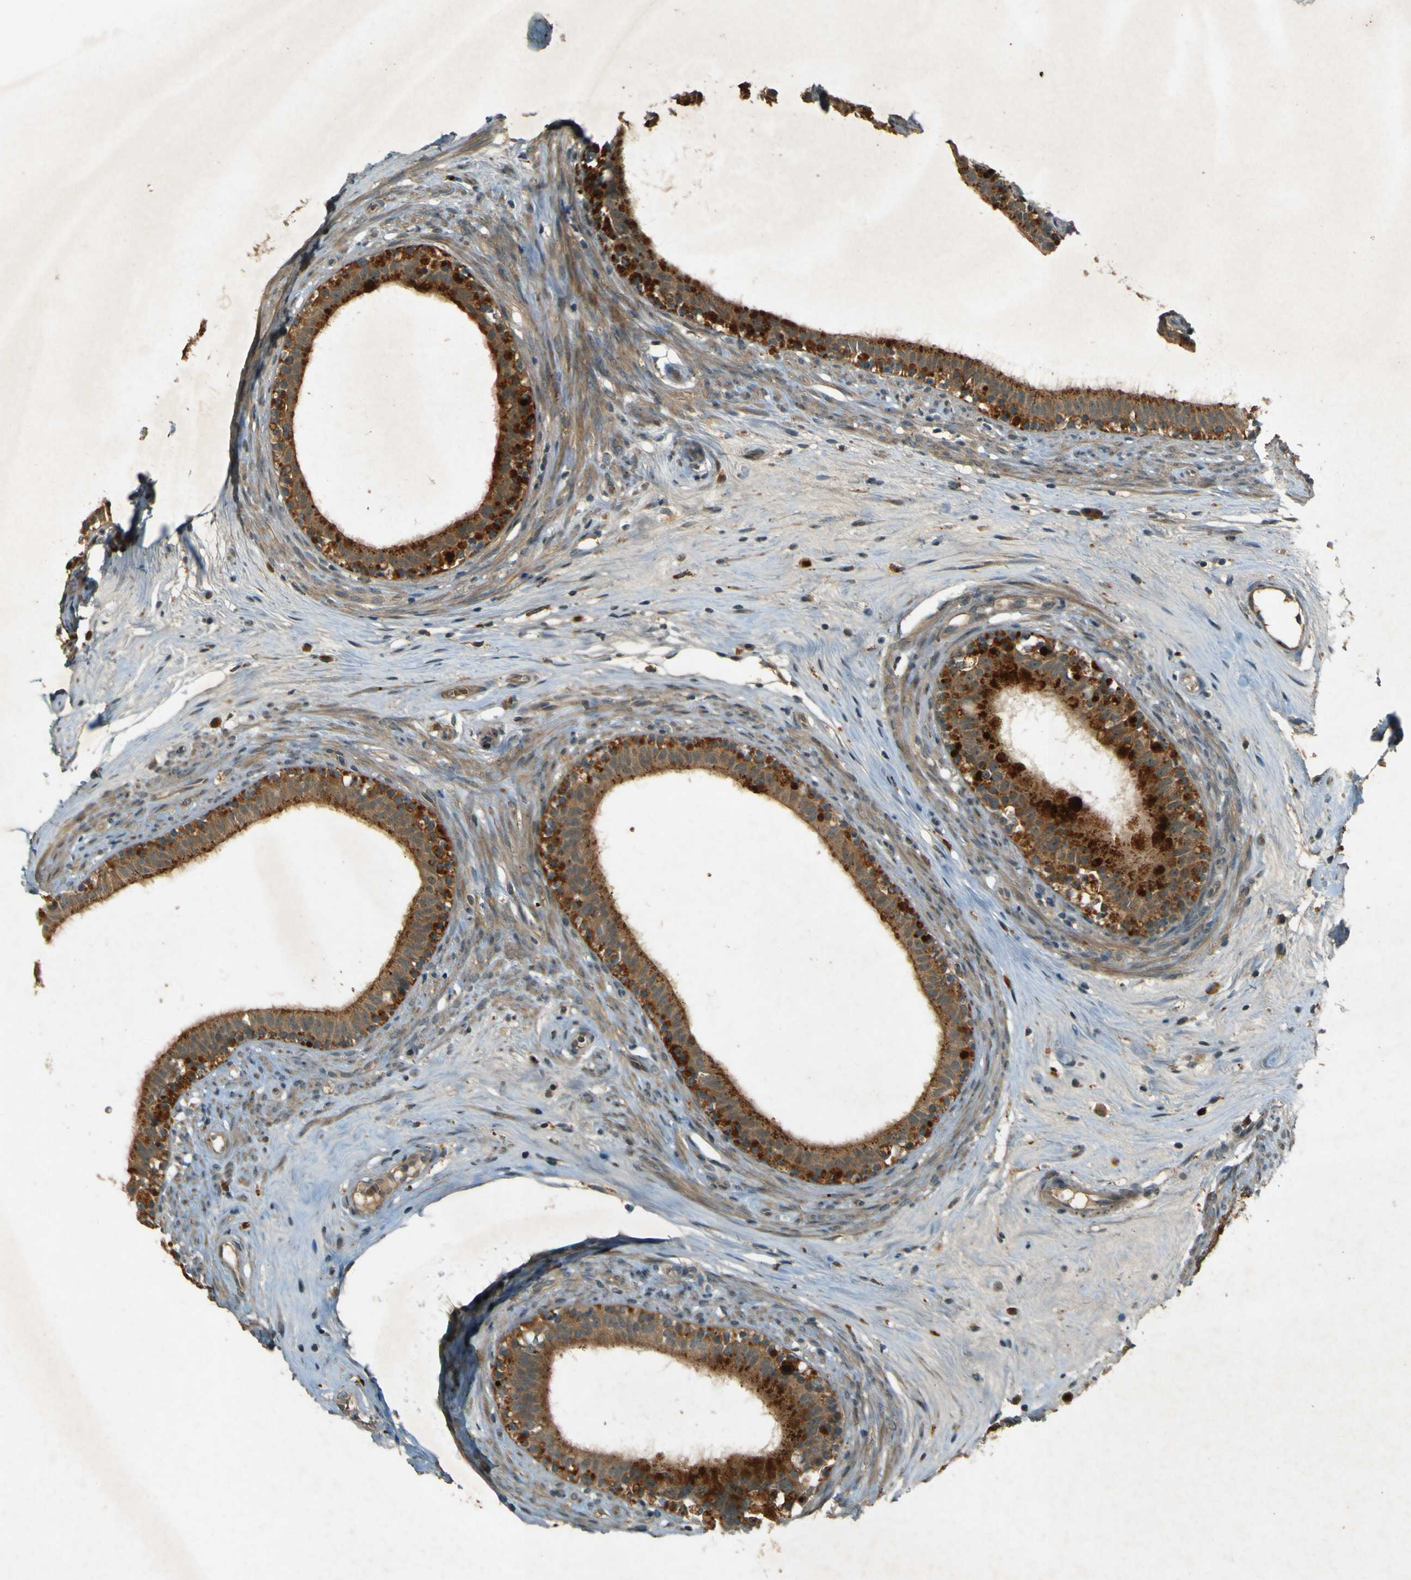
{"staining": {"intensity": "strong", "quantity": ">75%", "location": "cytoplasmic/membranous"}, "tissue": "epididymis", "cell_type": "Glandular cells", "image_type": "normal", "snomed": [{"axis": "morphology", "description": "Normal tissue, NOS"}, {"axis": "morphology", "description": "Inflammation, NOS"}, {"axis": "topography", "description": "Epididymis"}], "caption": "Immunohistochemical staining of normal epididymis exhibits high levels of strong cytoplasmic/membranous expression in approximately >75% of glandular cells.", "gene": "MPDZ", "patient": {"sex": "male", "age": 84}}